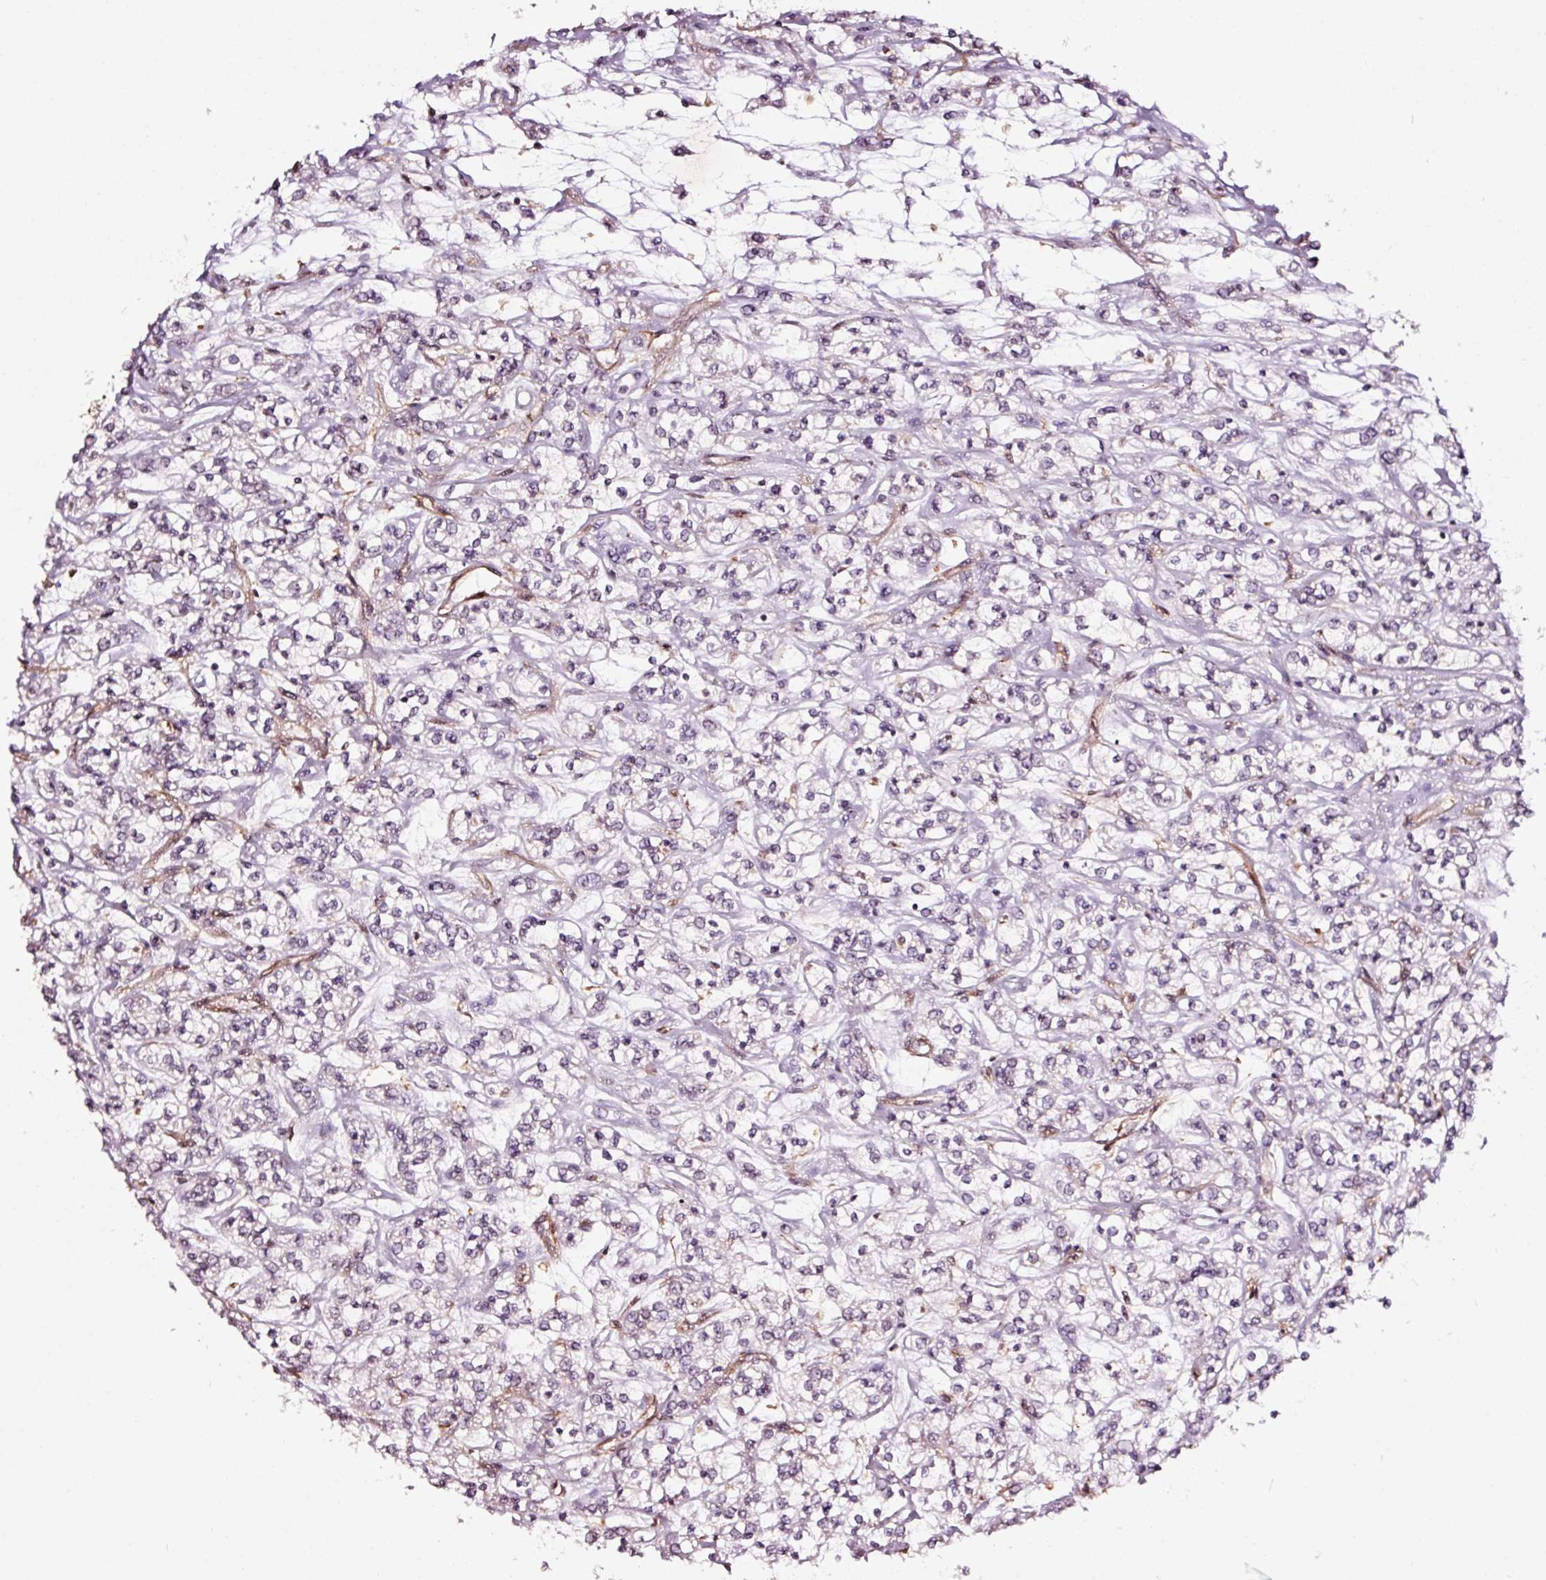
{"staining": {"intensity": "negative", "quantity": "none", "location": "none"}, "tissue": "renal cancer", "cell_type": "Tumor cells", "image_type": "cancer", "snomed": [{"axis": "morphology", "description": "Adenocarcinoma, NOS"}, {"axis": "topography", "description": "Kidney"}], "caption": "Renal cancer stained for a protein using immunohistochemistry (IHC) demonstrates no staining tumor cells.", "gene": "TPM1", "patient": {"sex": "female", "age": 59}}